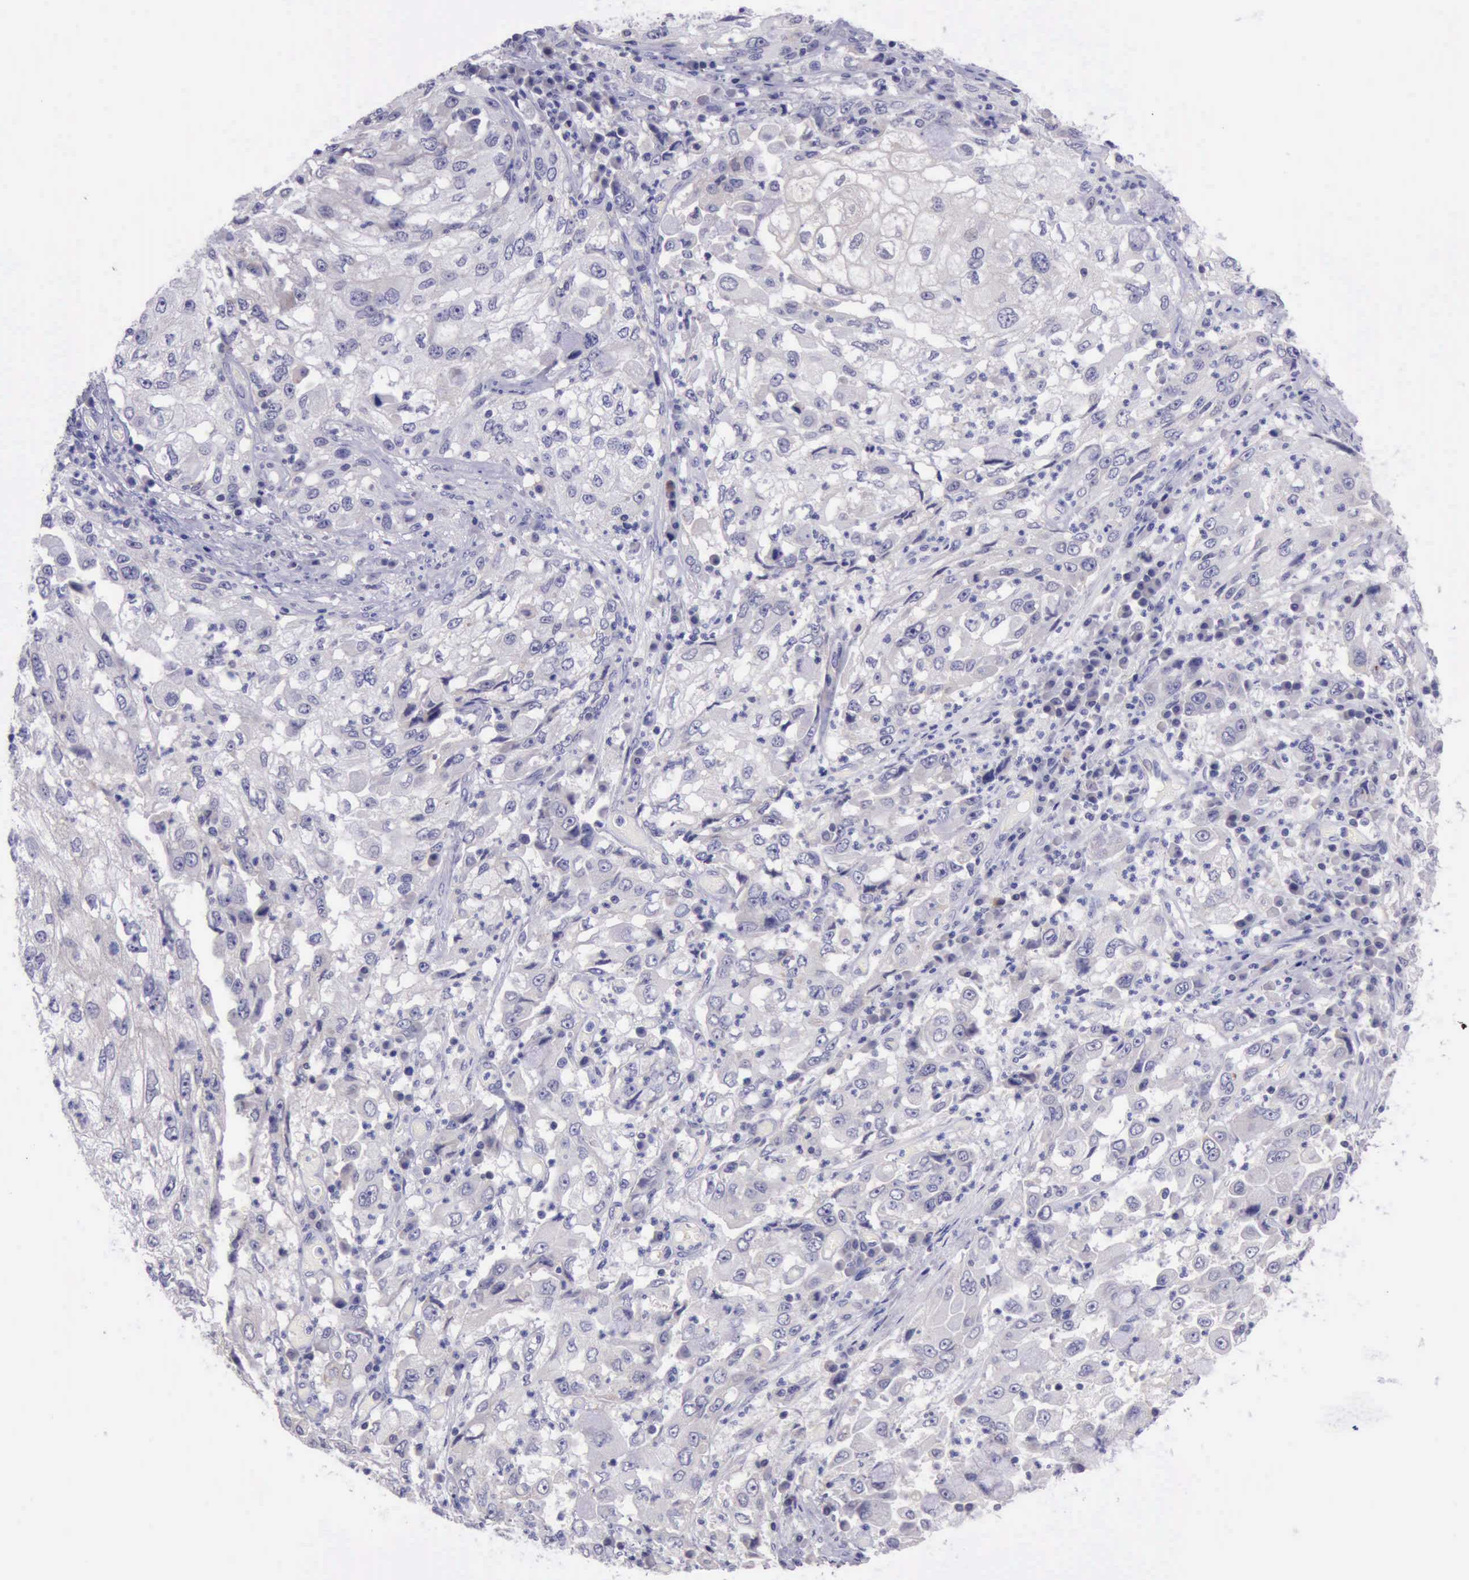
{"staining": {"intensity": "negative", "quantity": "none", "location": "none"}, "tissue": "cervical cancer", "cell_type": "Tumor cells", "image_type": "cancer", "snomed": [{"axis": "morphology", "description": "Squamous cell carcinoma, NOS"}, {"axis": "topography", "description": "Cervix"}], "caption": "Cervical cancer was stained to show a protein in brown. There is no significant expression in tumor cells.", "gene": "LRFN5", "patient": {"sex": "female", "age": 36}}